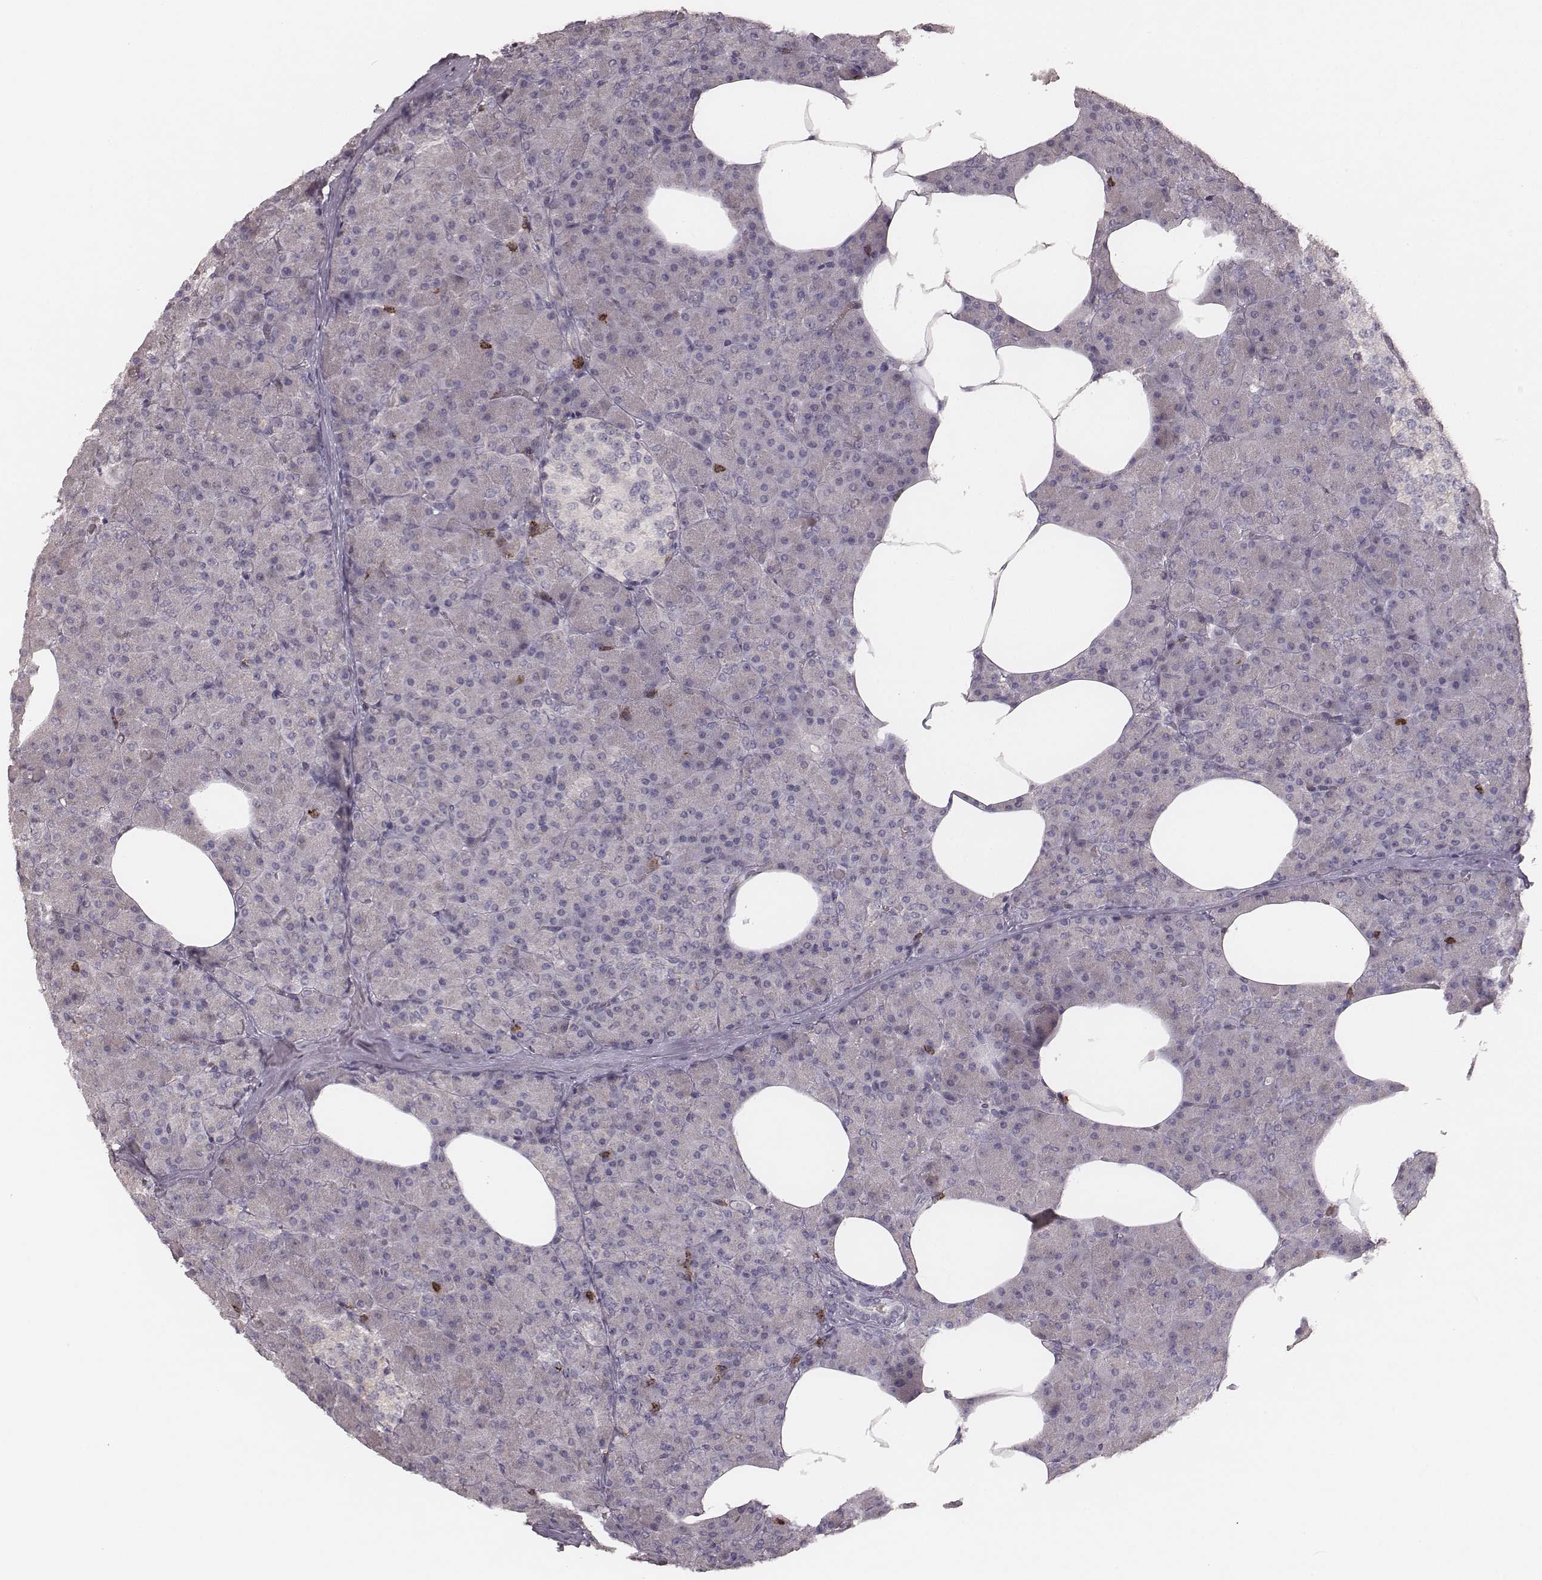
{"staining": {"intensity": "negative", "quantity": "none", "location": "none"}, "tissue": "pancreas", "cell_type": "Exocrine glandular cells", "image_type": "normal", "snomed": [{"axis": "morphology", "description": "Normal tissue, NOS"}, {"axis": "topography", "description": "Pancreas"}], "caption": "DAB immunohistochemical staining of normal human pancreas shows no significant staining in exocrine glandular cells.", "gene": "CD8A", "patient": {"sex": "female", "age": 45}}